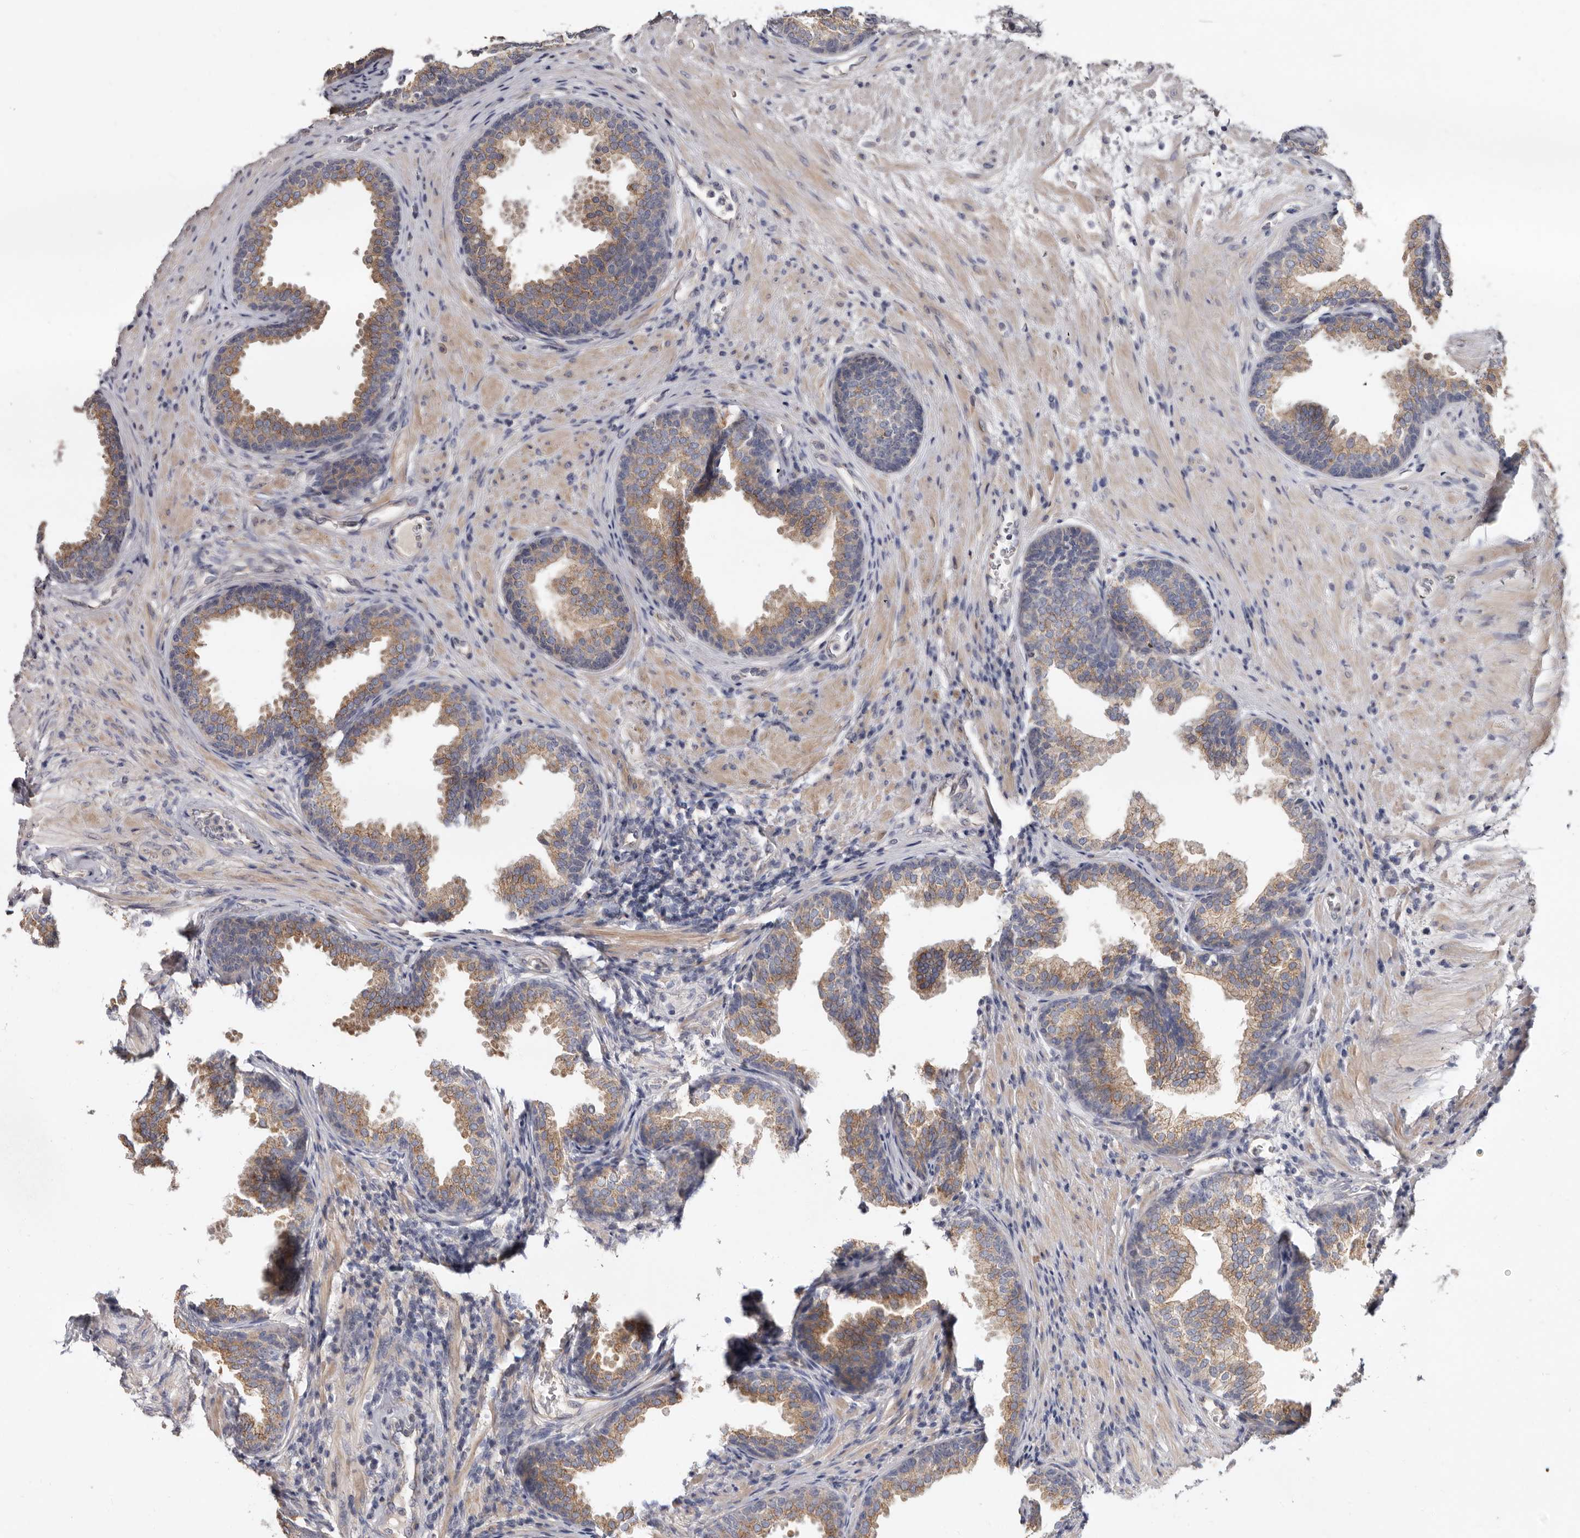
{"staining": {"intensity": "moderate", "quantity": ">75%", "location": "cytoplasmic/membranous"}, "tissue": "prostate", "cell_type": "Glandular cells", "image_type": "normal", "snomed": [{"axis": "morphology", "description": "Normal tissue, NOS"}, {"axis": "topography", "description": "Prostate"}], "caption": "Prostate stained for a protein demonstrates moderate cytoplasmic/membranous positivity in glandular cells. Nuclei are stained in blue.", "gene": "ASIC5", "patient": {"sex": "male", "age": 76}}